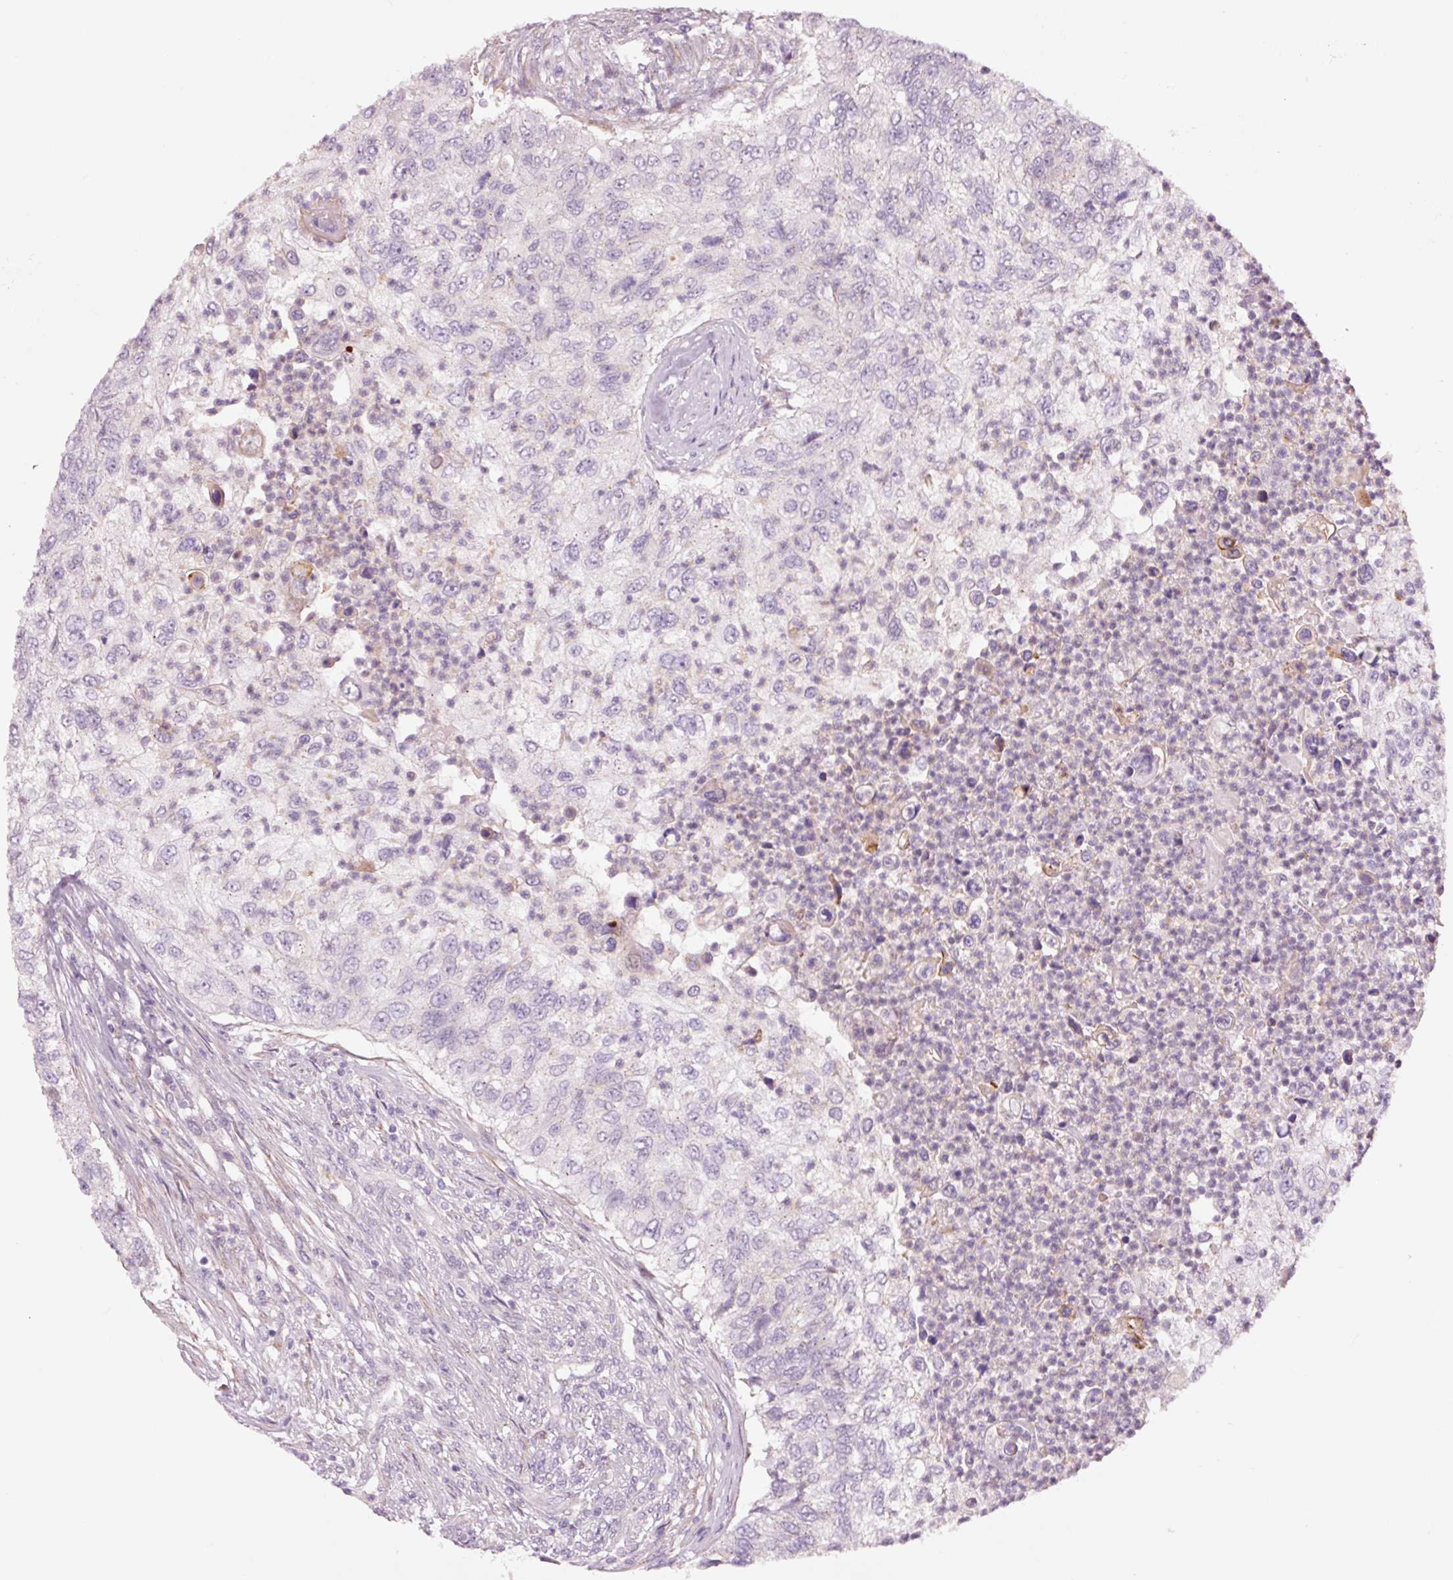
{"staining": {"intensity": "negative", "quantity": "none", "location": "none"}, "tissue": "urothelial cancer", "cell_type": "Tumor cells", "image_type": "cancer", "snomed": [{"axis": "morphology", "description": "Urothelial carcinoma, High grade"}, {"axis": "topography", "description": "Urinary bladder"}], "caption": "DAB immunohistochemical staining of human urothelial carcinoma (high-grade) displays no significant expression in tumor cells. (Stains: DAB (3,3'-diaminobenzidine) IHC with hematoxylin counter stain, Microscopy: brightfield microscopy at high magnification).", "gene": "DAPP1", "patient": {"sex": "female", "age": 60}}